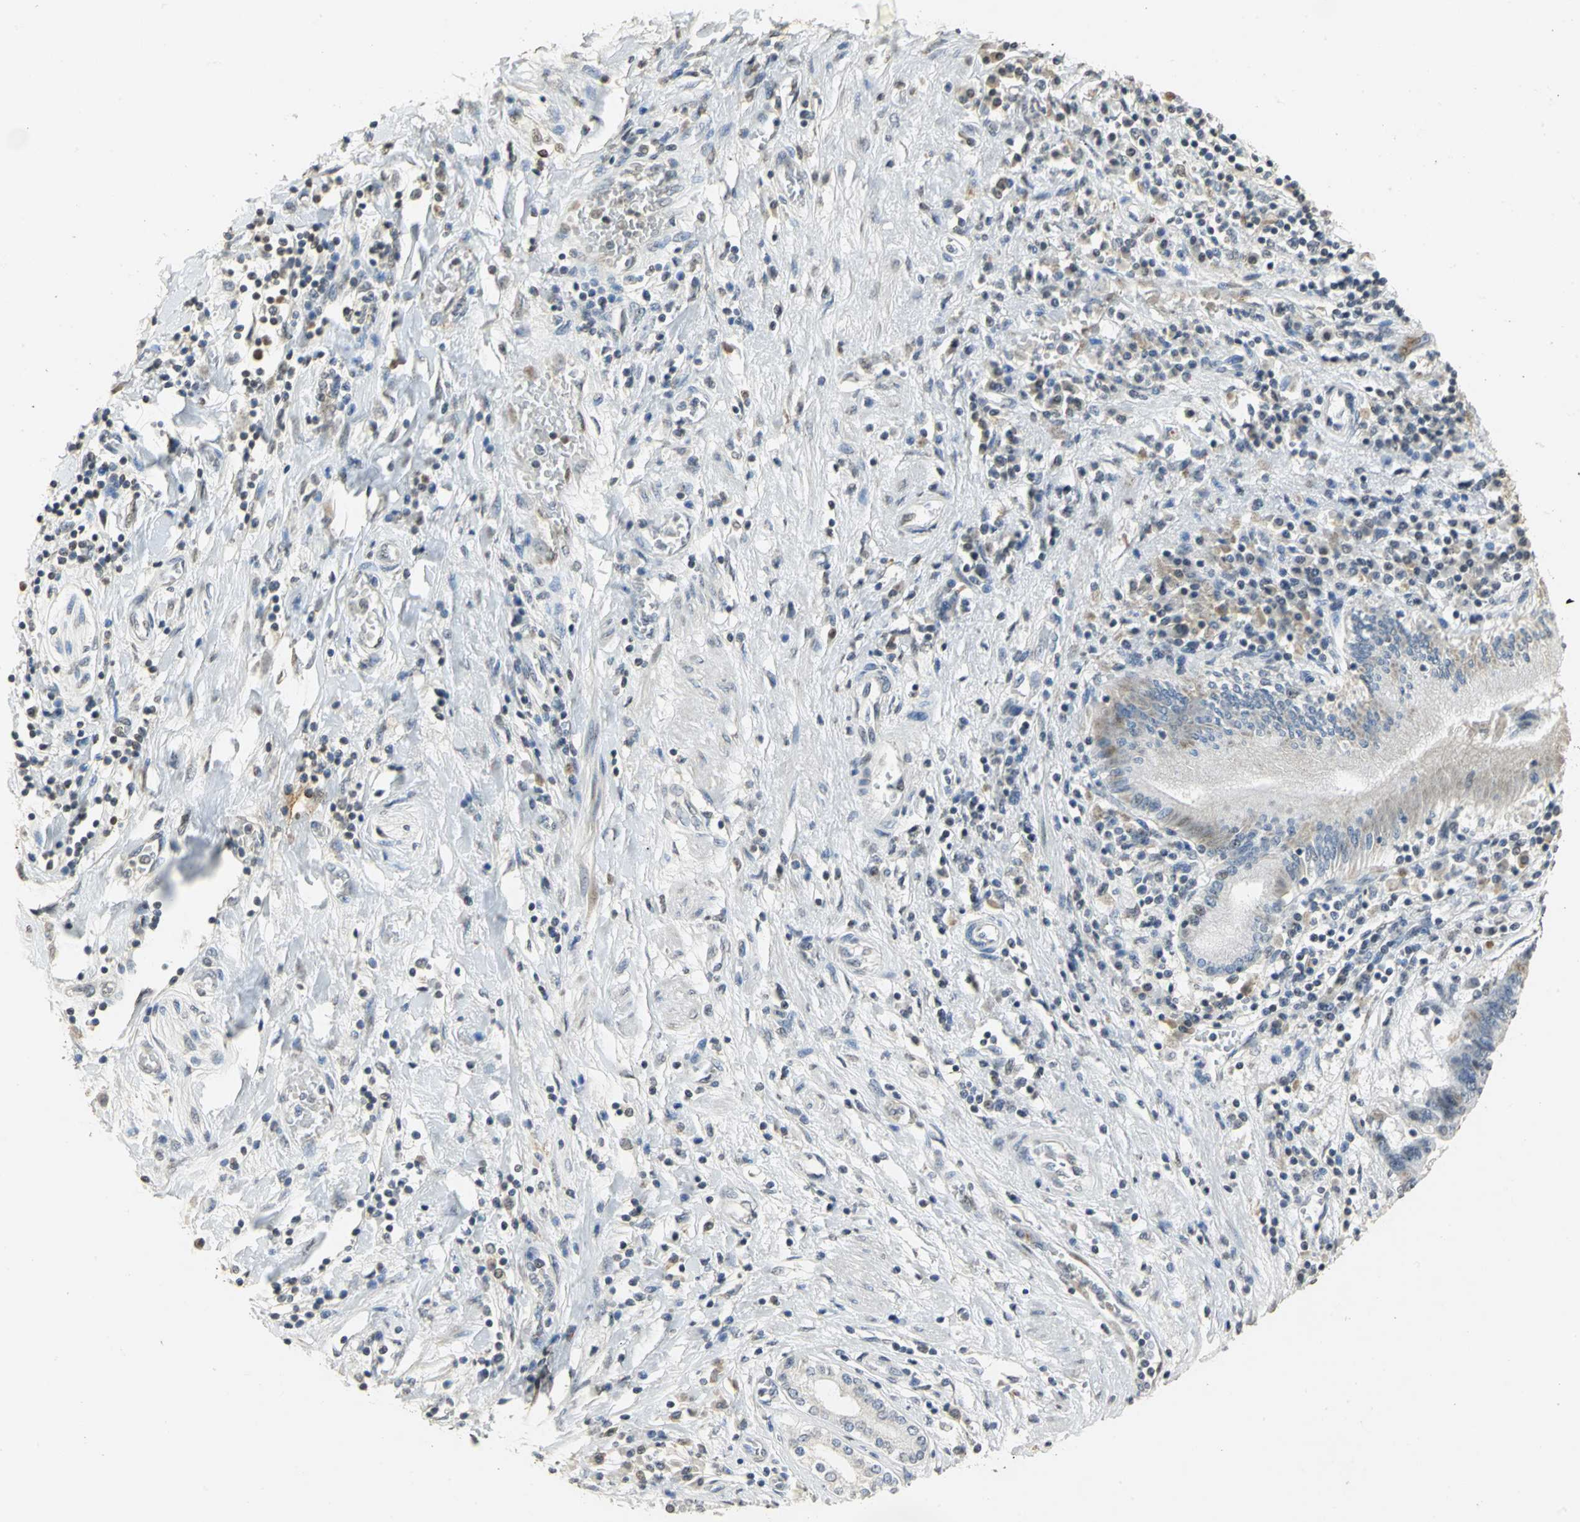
{"staining": {"intensity": "weak", "quantity": "<25%", "location": "nuclear"}, "tissue": "pancreatic cancer", "cell_type": "Tumor cells", "image_type": "cancer", "snomed": [{"axis": "morphology", "description": "Adenocarcinoma, NOS"}, {"axis": "topography", "description": "Pancreas"}], "caption": "This micrograph is of pancreatic adenocarcinoma stained with immunohistochemistry to label a protein in brown with the nuclei are counter-stained blue. There is no positivity in tumor cells.", "gene": "DNAJB6", "patient": {"sex": "female", "age": 48}}